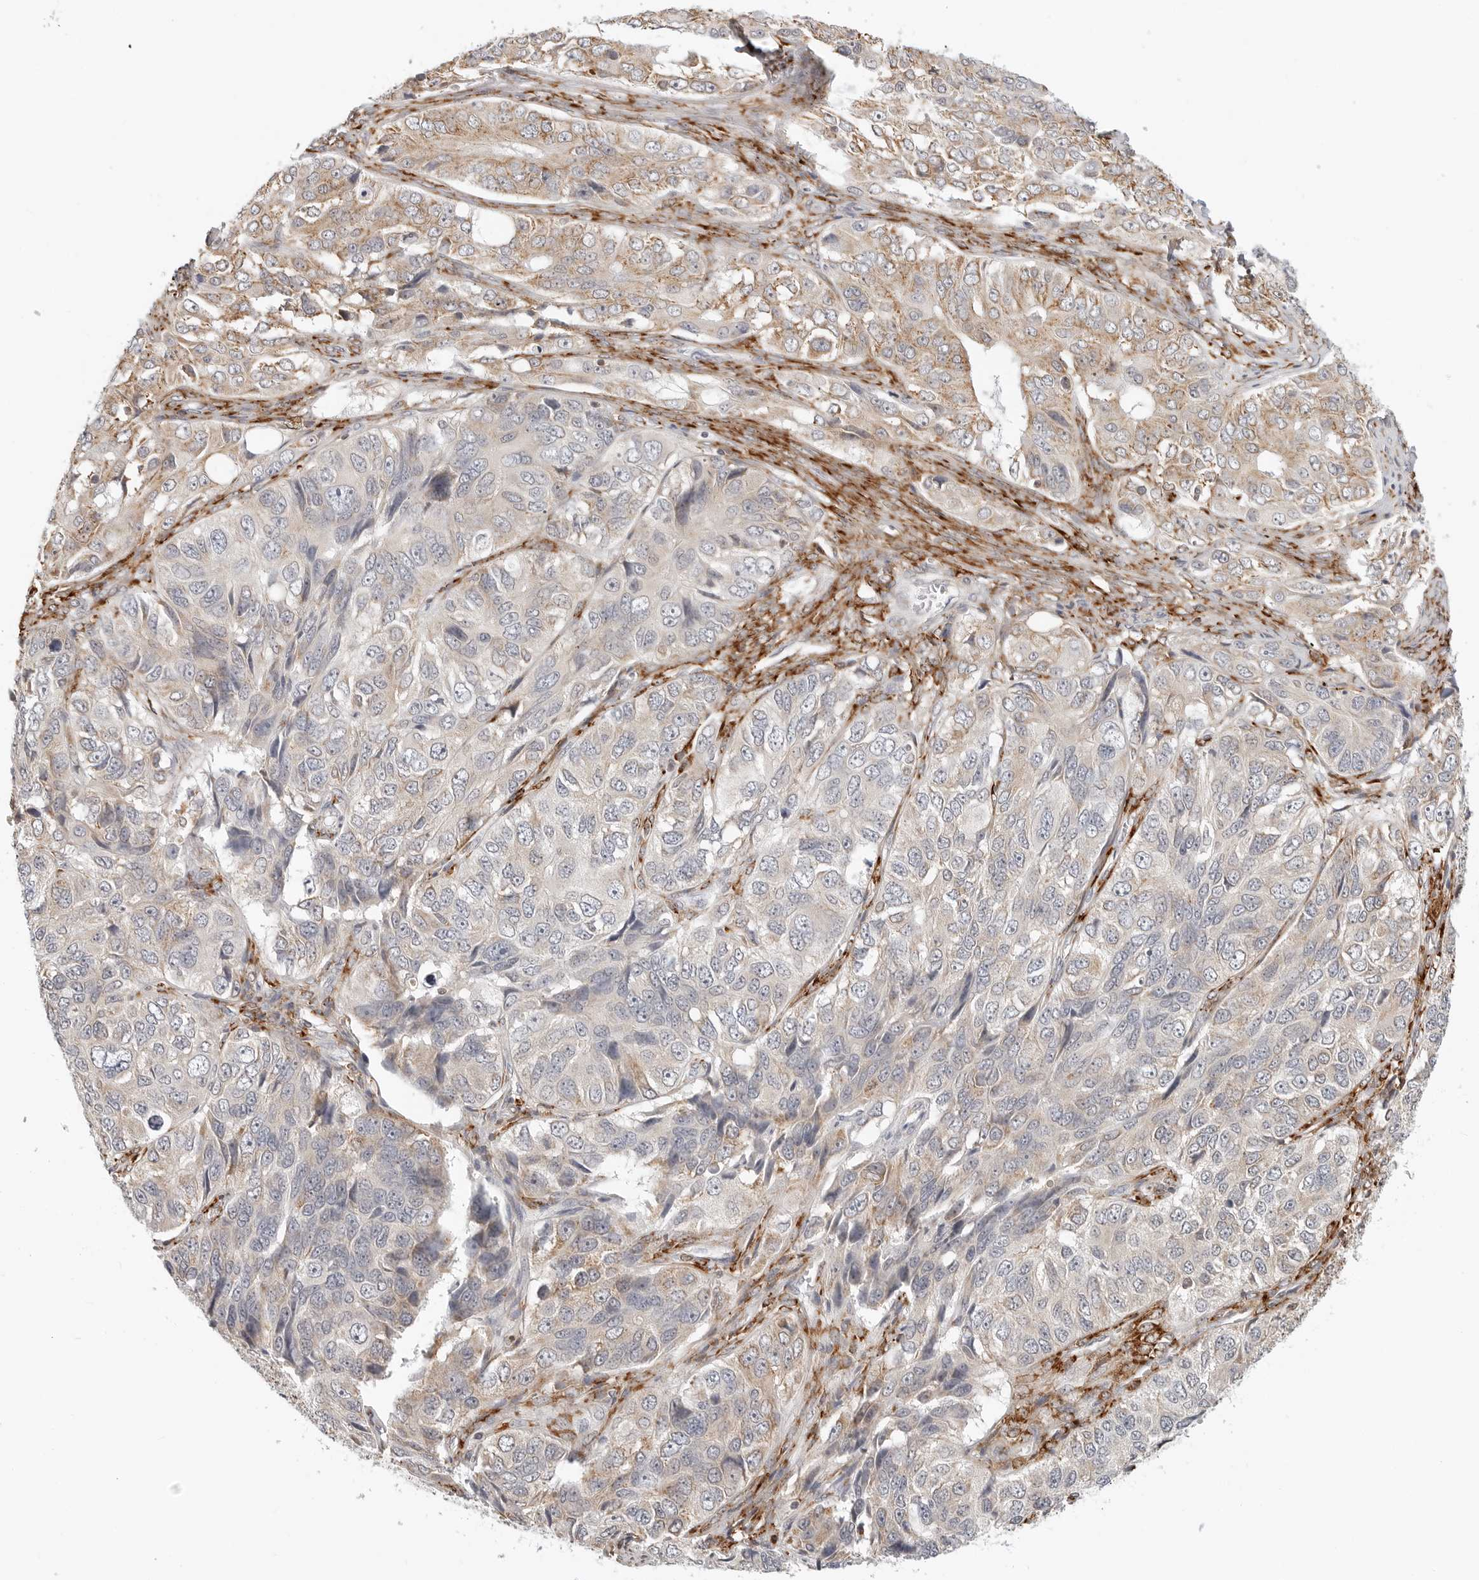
{"staining": {"intensity": "weak", "quantity": "25%-75%", "location": "cytoplasmic/membranous"}, "tissue": "ovarian cancer", "cell_type": "Tumor cells", "image_type": "cancer", "snomed": [{"axis": "morphology", "description": "Carcinoma, endometroid"}, {"axis": "topography", "description": "Ovary"}], "caption": "DAB (3,3'-diaminobenzidine) immunohistochemical staining of human endometroid carcinoma (ovarian) shows weak cytoplasmic/membranous protein expression in approximately 25%-75% of tumor cells.", "gene": "C1QTNF1", "patient": {"sex": "female", "age": 51}}